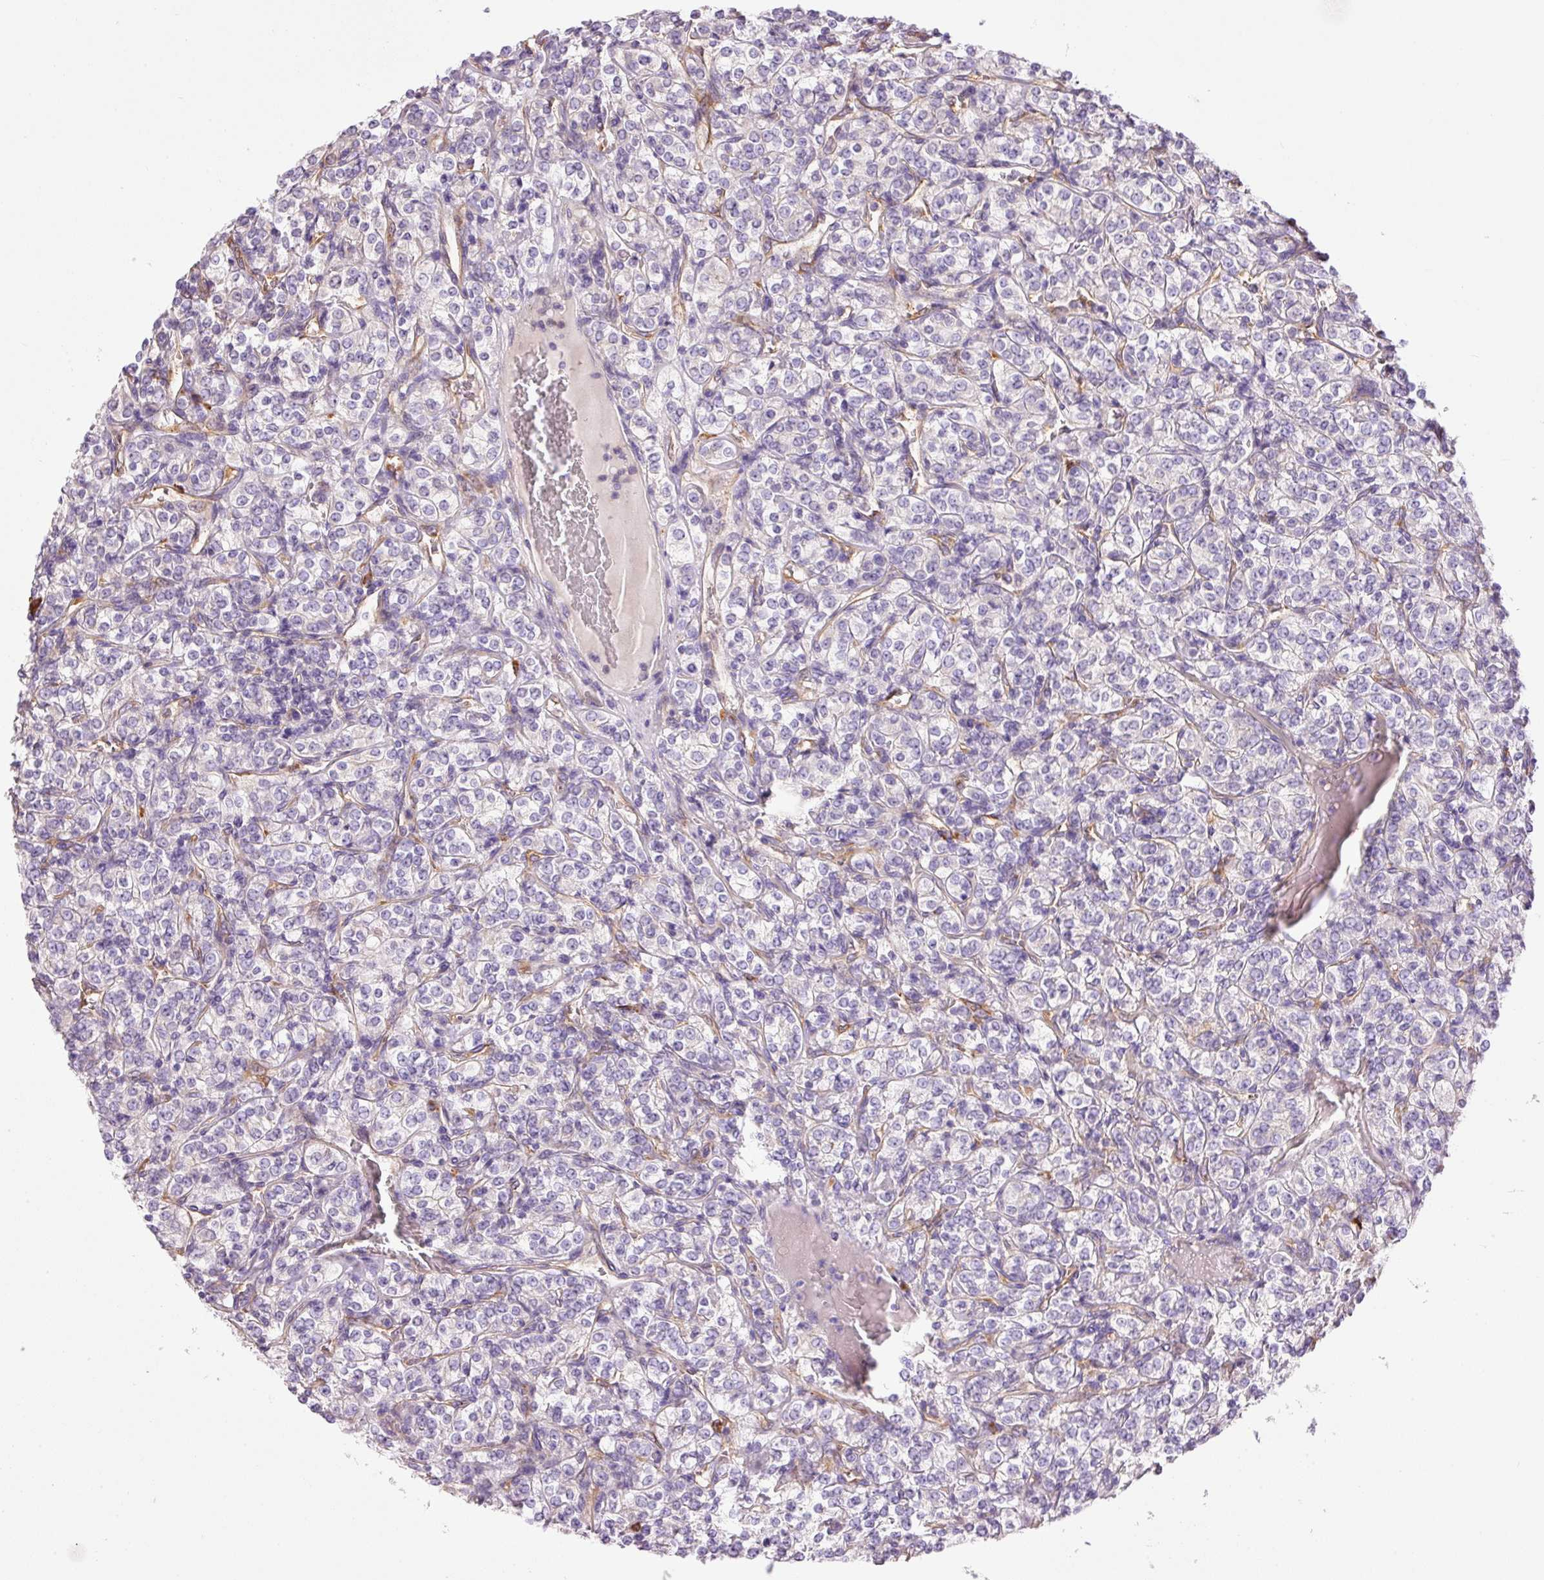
{"staining": {"intensity": "negative", "quantity": "none", "location": "none"}, "tissue": "renal cancer", "cell_type": "Tumor cells", "image_type": "cancer", "snomed": [{"axis": "morphology", "description": "Adenocarcinoma, NOS"}, {"axis": "topography", "description": "Kidney"}], "caption": "Immunohistochemistry (IHC) of renal adenocarcinoma demonstrates no expression in tumor cells. Brightfield microscopy of IHC stained with DAB (3,3'-diaminobenzidine) (brown) and hematoxylin (blue), captured at high magnification.", "gene": "PNPLA5", "patient": {"sex": "male", "age": 77}}